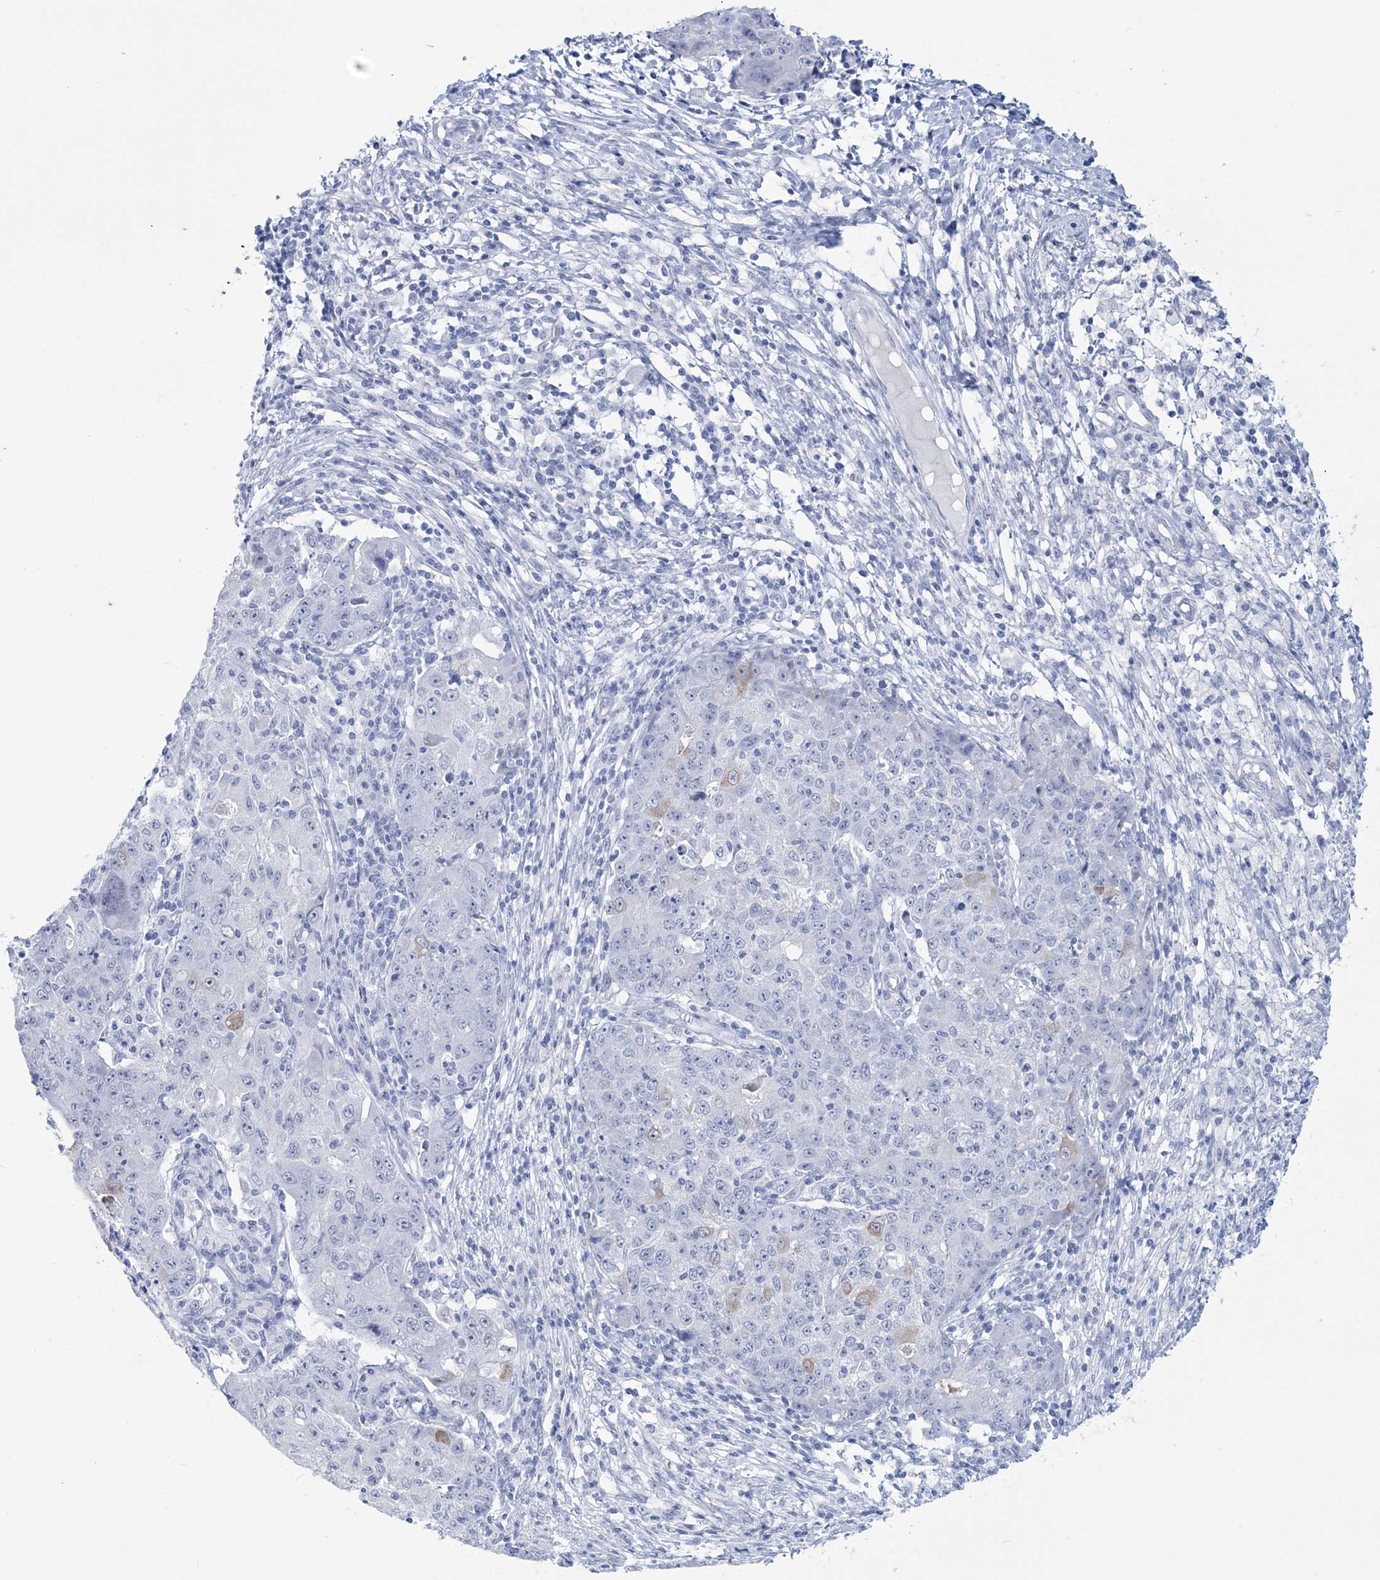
{"staining": {"intensity": "negative", "quantity": "none", "location": "none"}, "tissue": "ovarian cancer", "cell_type": "Tumor cells", "image_type": "cancer", "snomed": [{"axis": "morphology", "description": "Carcinoma, endometroid"}, {"axis": "topography", "description": "Ovary"}], "caption": "An immunohistochemistry (IHC) image of ovarian cancer is shown. There is no staining in tumor cells of ovarian cancer.", "gene": "DPCD", "patient": {"sex": "female", "age": 42}}